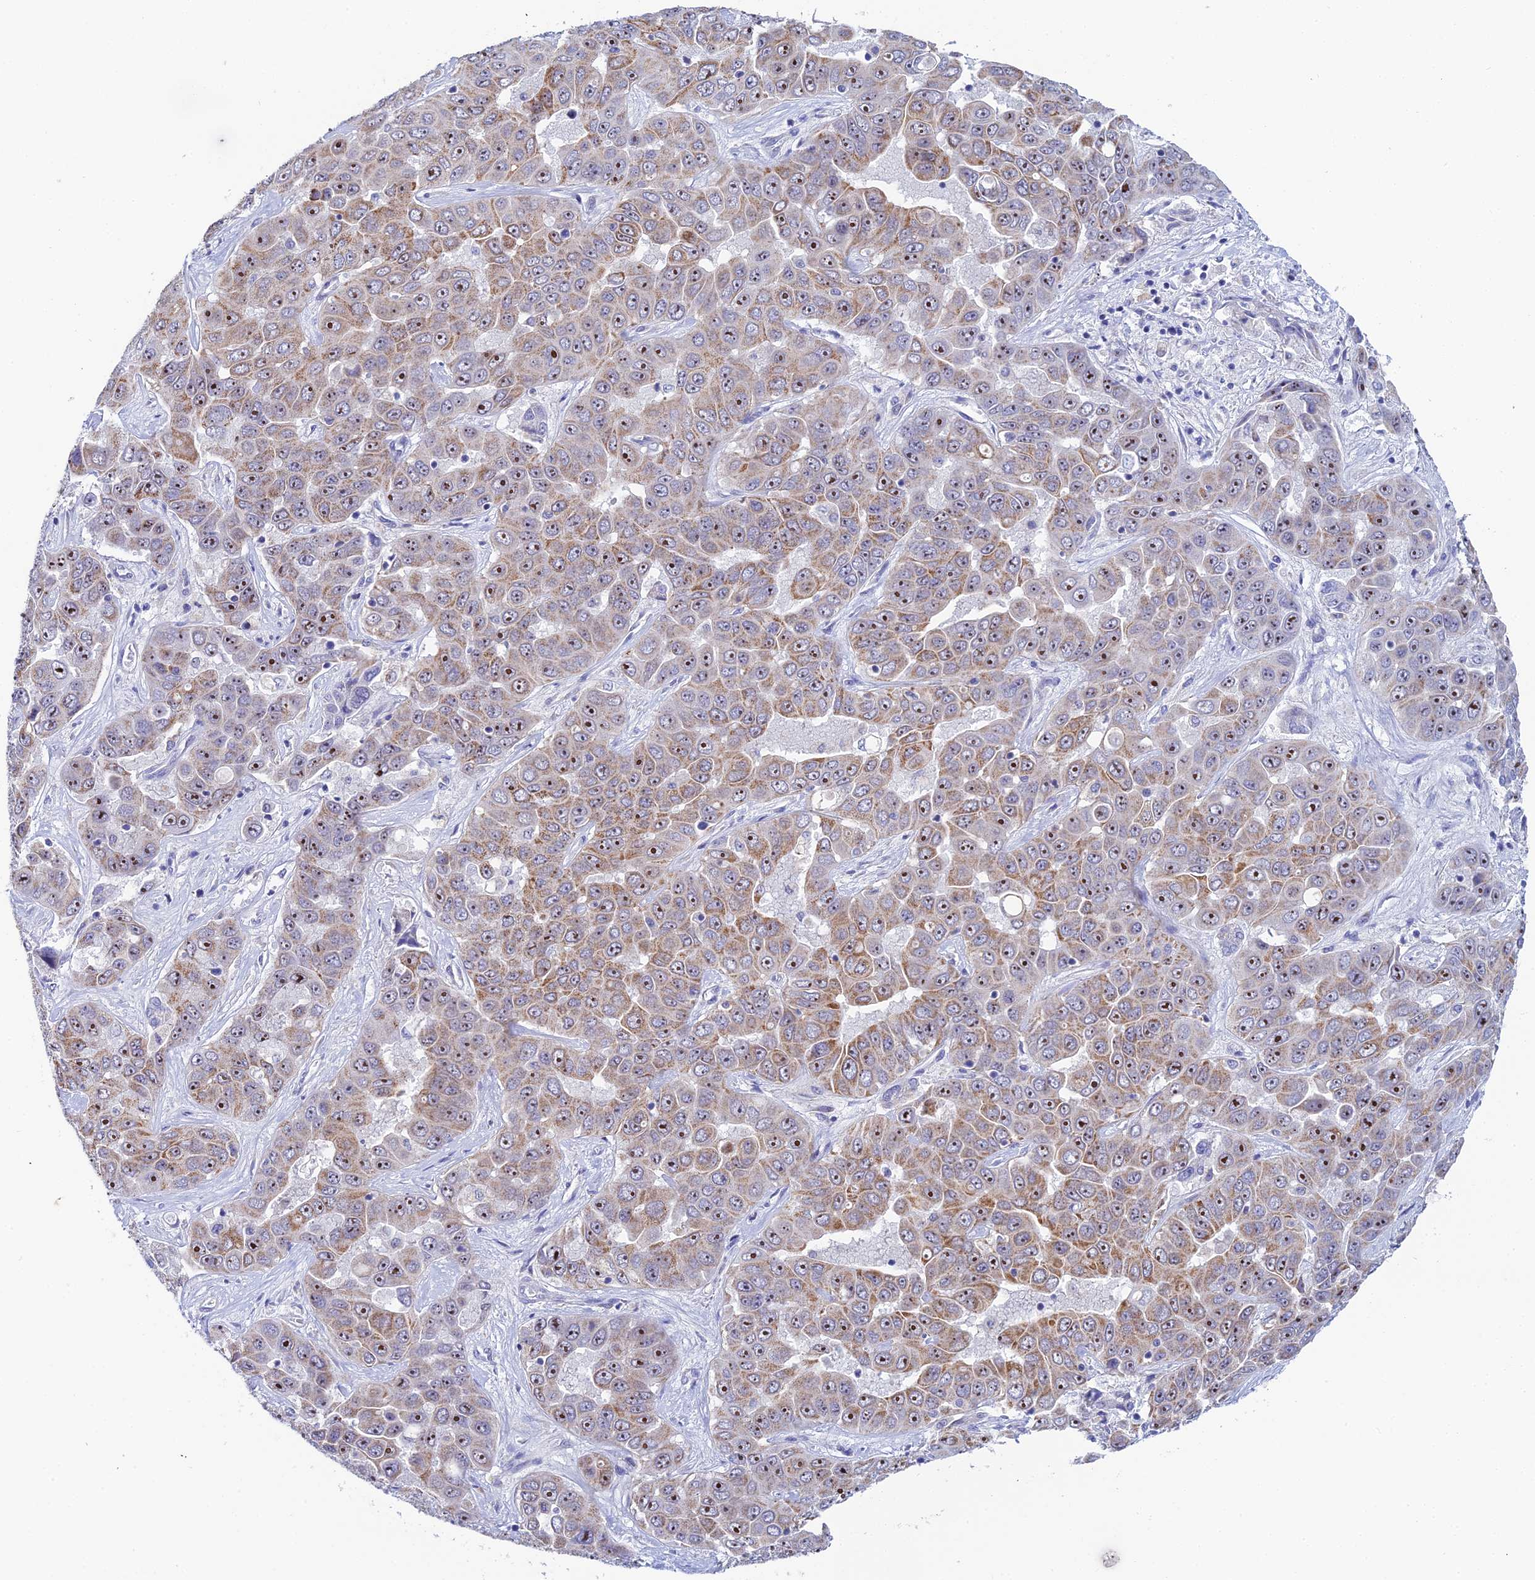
{"staining": {"intensity": "moderate", "quantity": ">75%", "location": "cytoplasmic/membranous,nuclear"}, "tissue": "liver cancer", "cell_type": "Tumor cells", "image_type": "cancer", "snomed": [{"axis": "morphology", "description": "Cholangiocarcinoma"}, {"axis": "topography", "description": "Liver"}], "caption": "Cholangiocarcinoma (liver) tissue demonstrates moderate cytoplasmic/membranous and nuclear staining in about >75% of tumor cells", "gene": "PLPP4", "patient": {"sex": "female", "age": 52}}